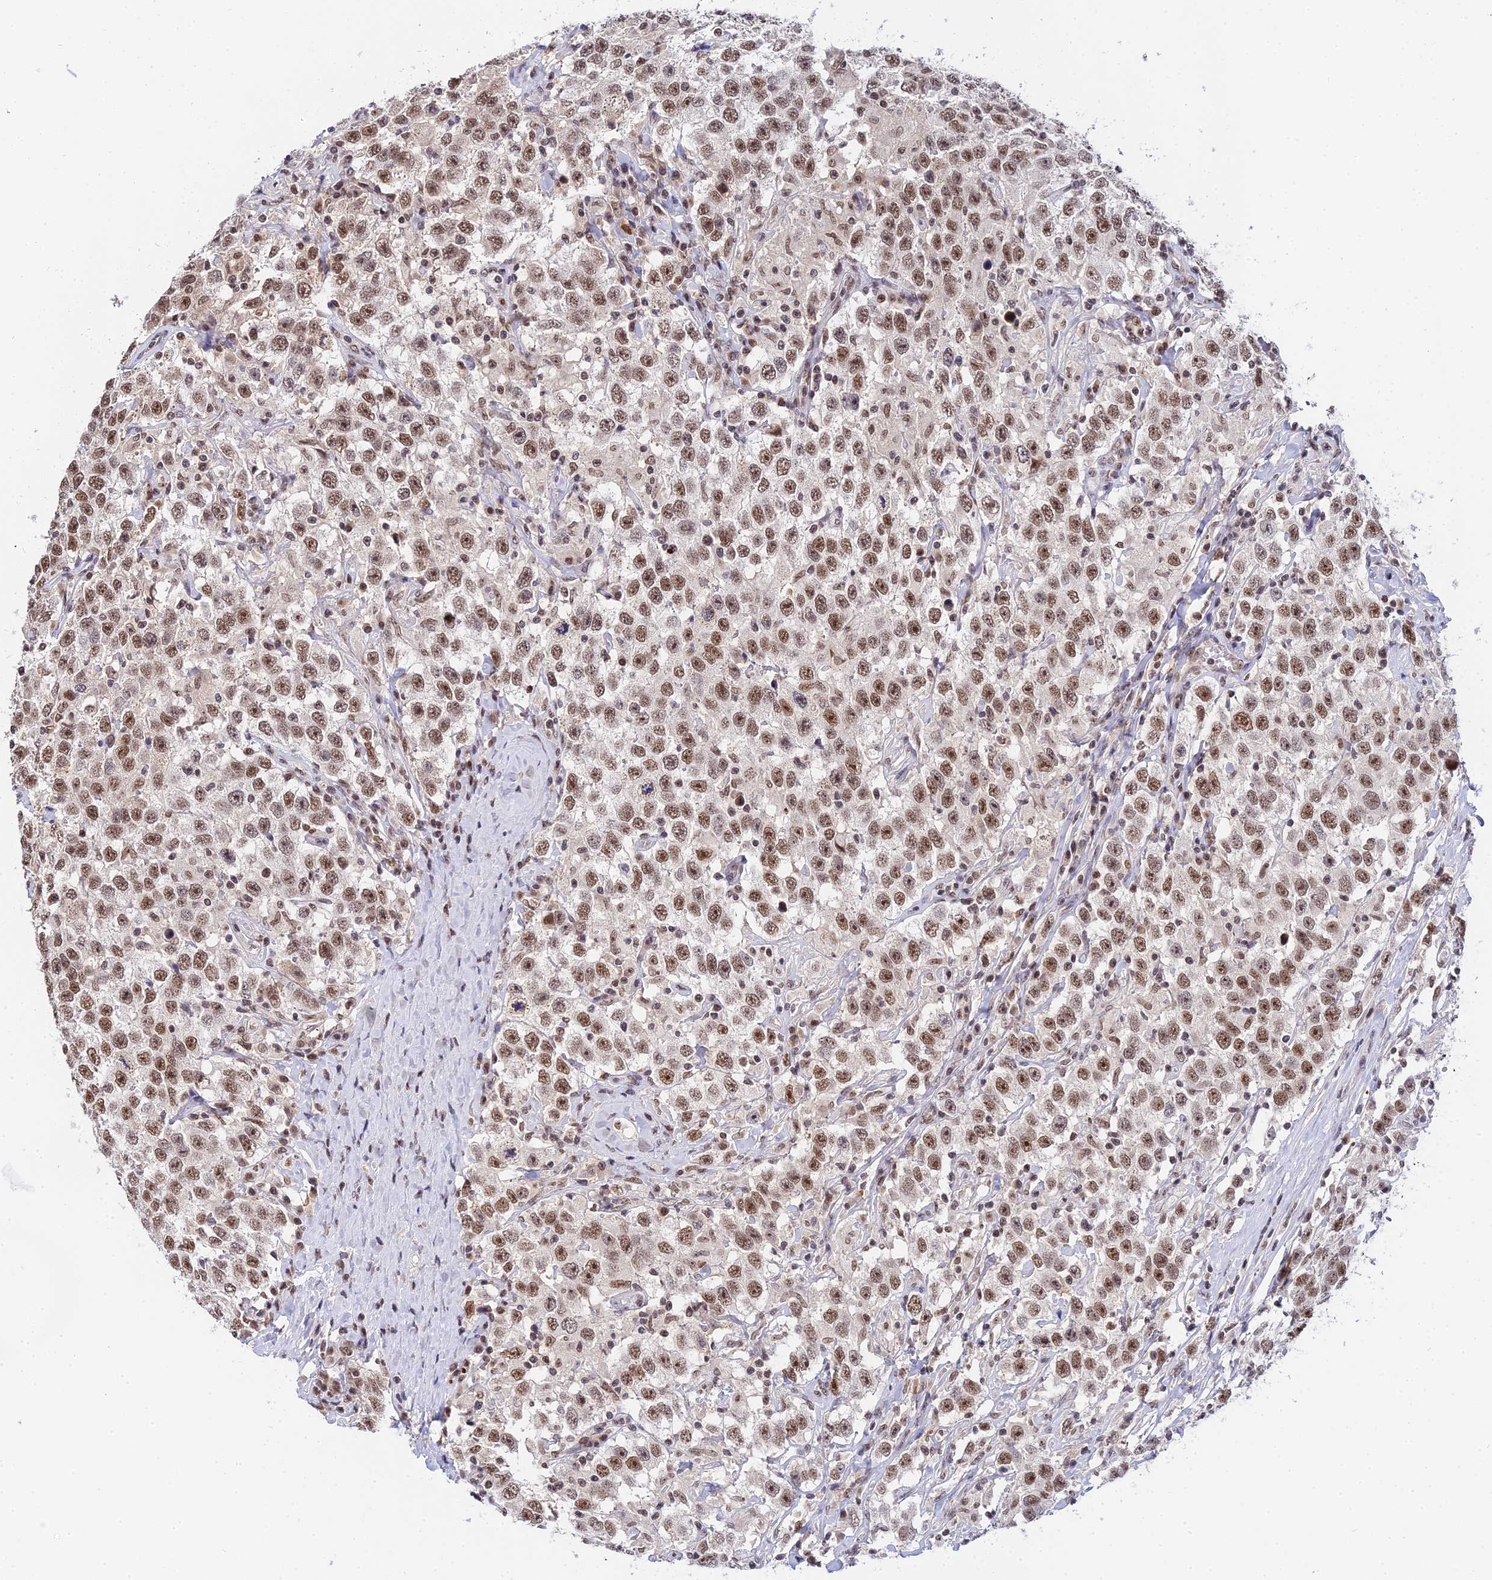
{"staining": {"intensity": "moderate", "quantity": ">75%", "location": "nuclear"}, "tissue": "testis cancer", "cell_type": "Tumor cells", "image_type": "cancer", "snomed": [{"axis": "morphology", "description": "Seminoma, NOS"}, {"axis": "topography", "description": "Testis"}], "caption": "Immunohistochemistry (IHC) micrograph of neoplastic tissue: testis cancer (seminoma) stained using immunohistochemistry (IHC) displays medium levels of moderate protein expression localized specifically in the nuclear of tumor cells, appearing as a nuclear brown color.", "gene": "EXOSC3", "patient": {"sex": "male", "age": 41}}